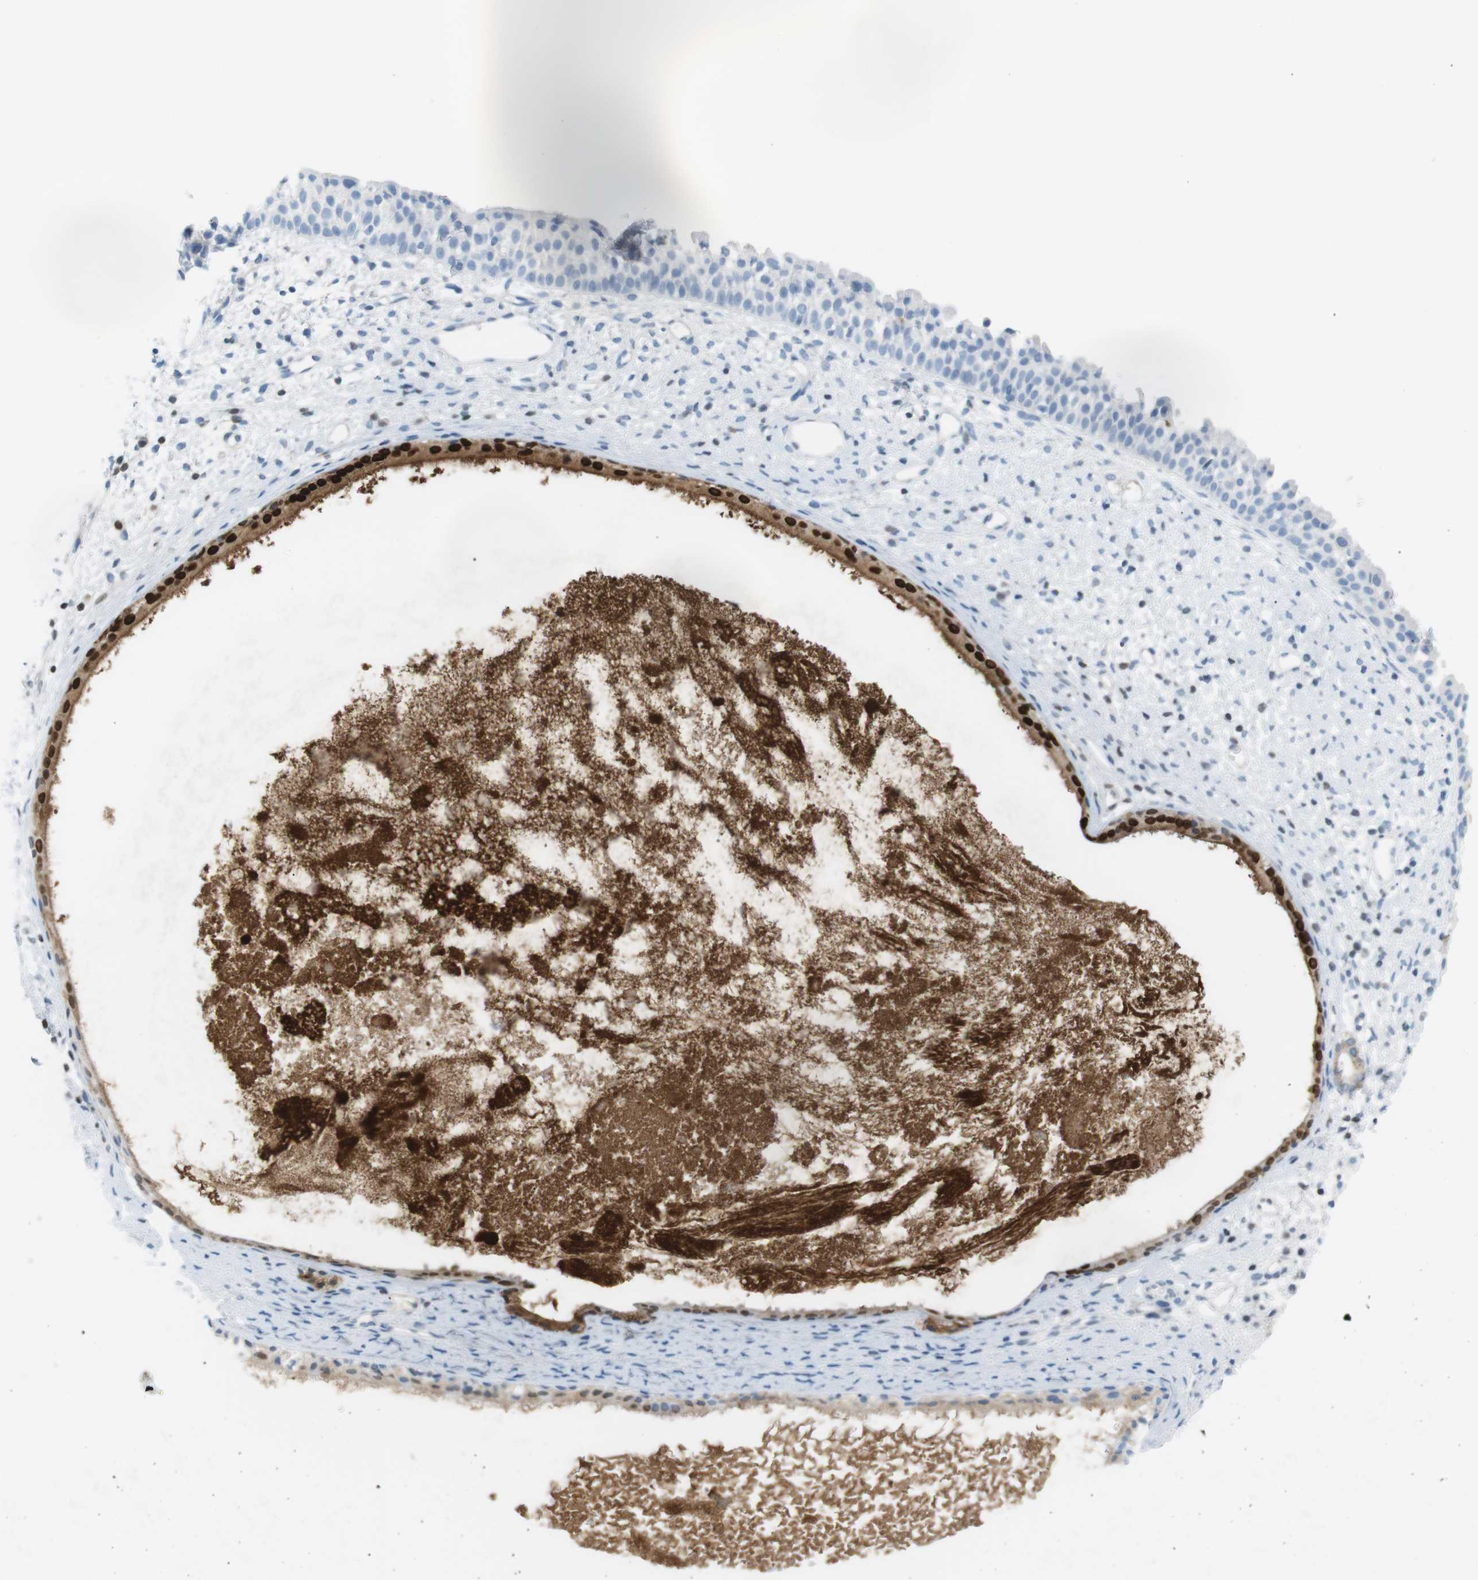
{"staining": {"intensity": "negative", "quantity": "none", "location": "none"}, "tissue": "nasopharynx", "cell_type": "Respiratory epithelial cells", "image_type": "normal", "snomed": [{"axis": "morphology", "description": "Normal tissue, NOS"}, {"axis": "topography", "description": "Nasopharynx"}], "caption": "Immunohistochemical staining of unremarkable nasopharynx reveals no significant staining in respiratory epithelial cells.", "gene": "AZGP1", "patient": {"sex": "male", "age": 22}}